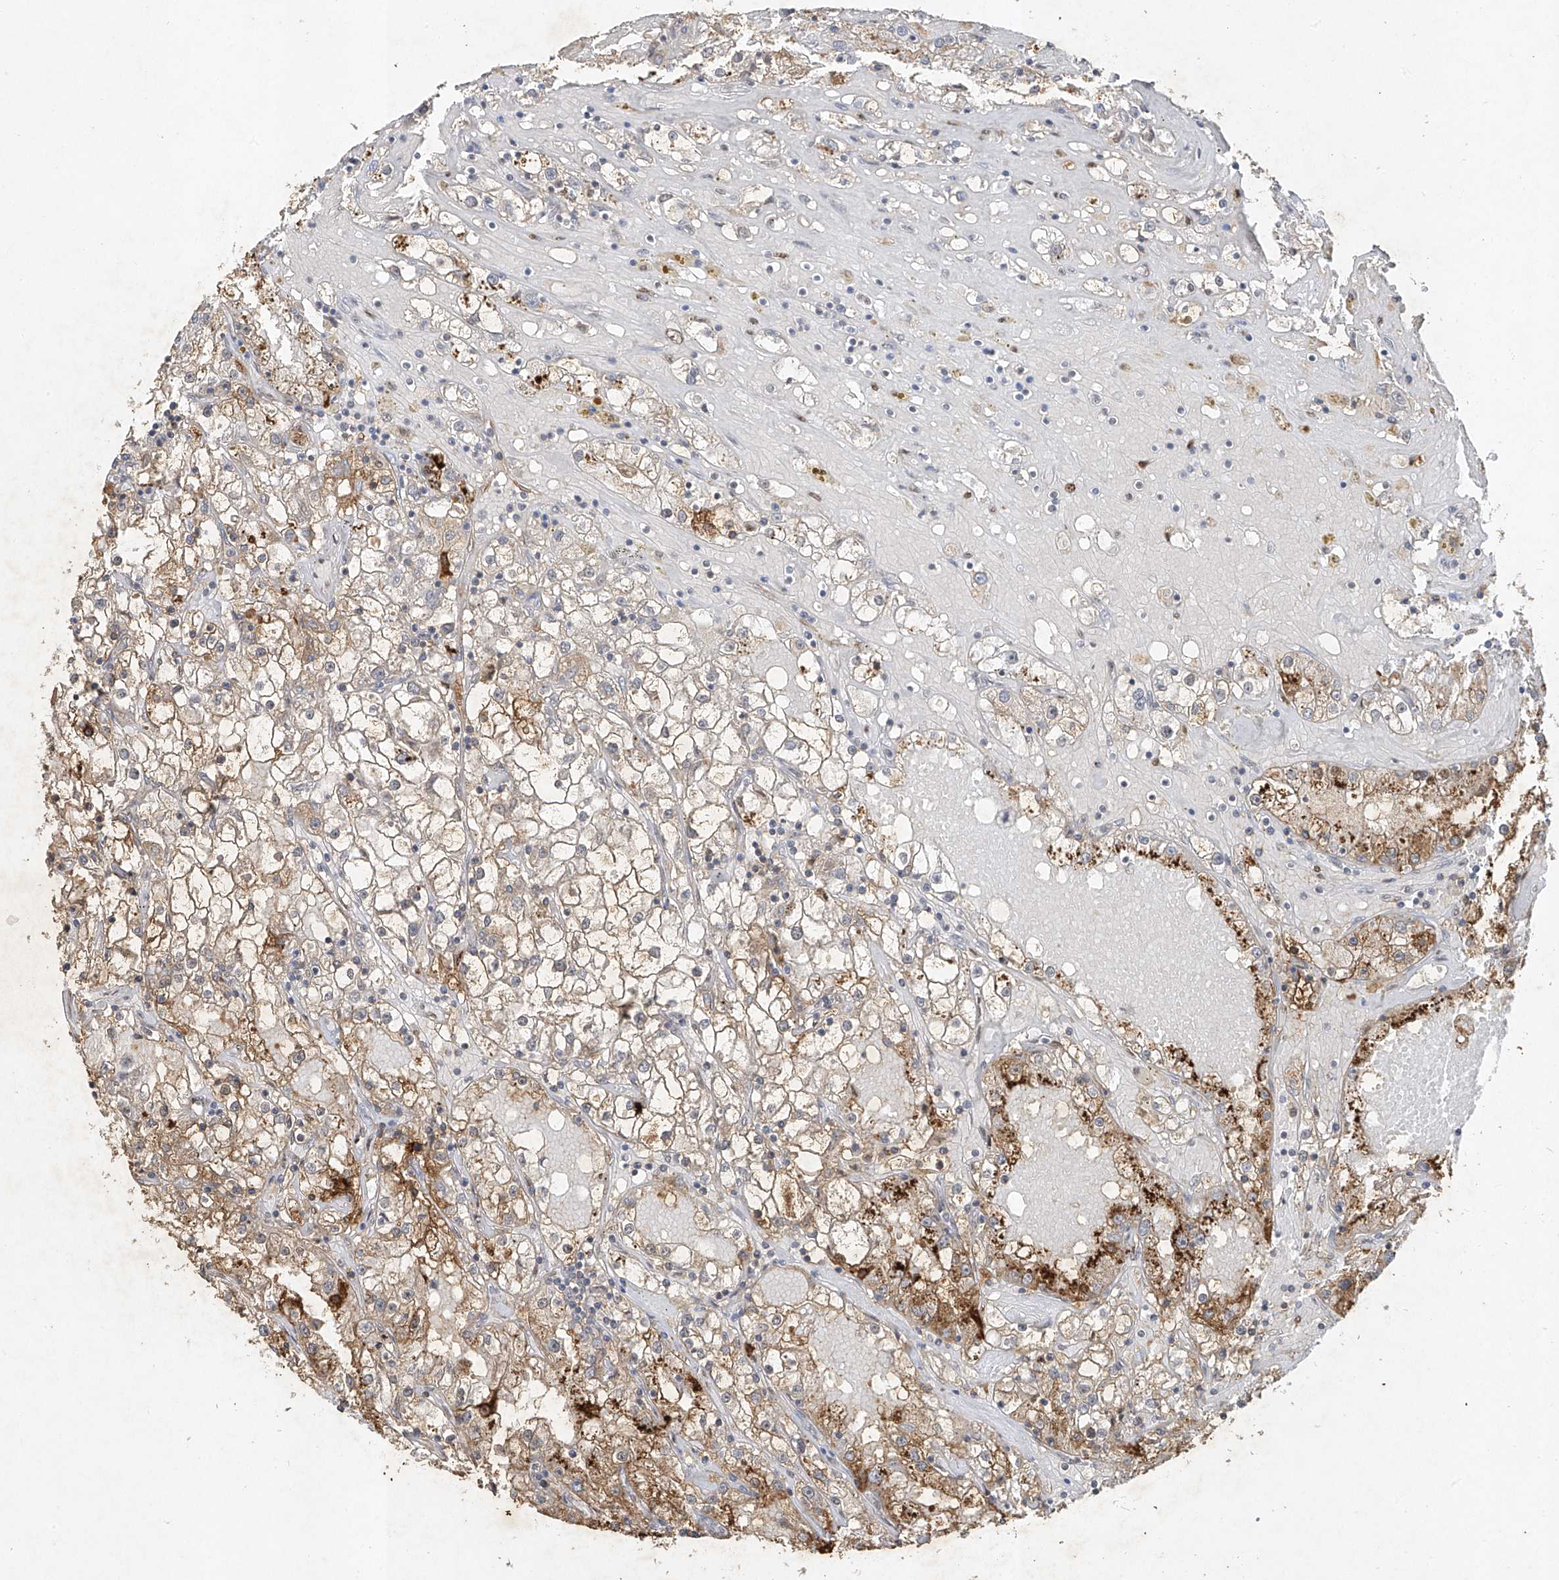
{"staining": {"intensity": "moderate", "quantity": "25%-75%", "location": "cytoplasmic/membranous"}, "tissue": "renal cancer", "cell_type": "Tumor cells", "image_type": "cancer", "snomed": [{"axis": "morphology", "description": "Adenocarcinoma, NOS"}, {"axis": "topography", "description": "Kidney"}], "caption": "Renal cancer stained with a protein marker displays moderate staining in tumor cells.", "gene": "ATRIP", "patient": {"sex": "male", "age": 56}}